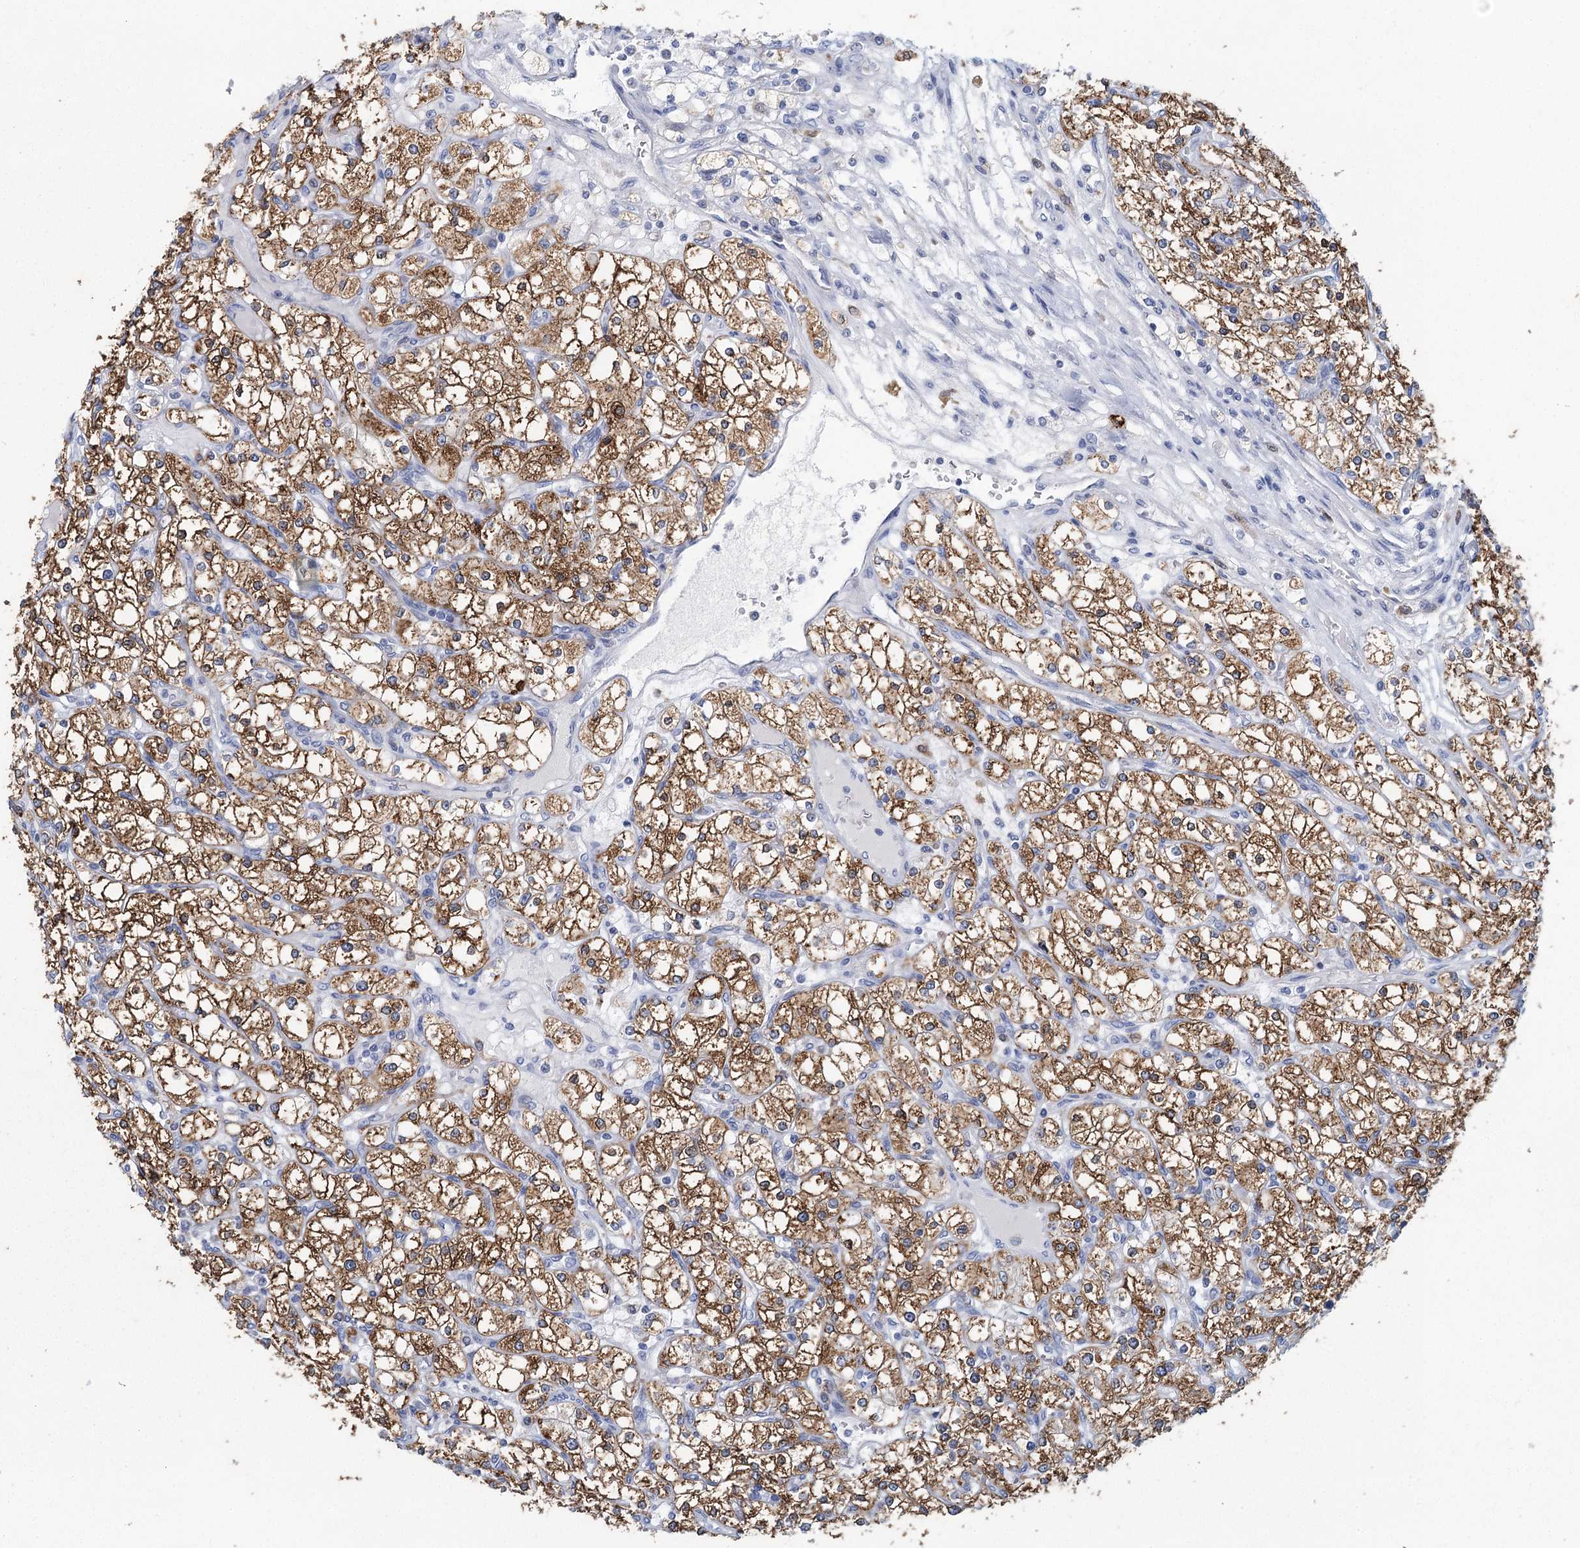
{"staining": {"intensity": "moderate", "quantity": ">75%", "location": "cytoplasmic/membranous"}, "tissue": "renal cancer", "cell_type": "Tumor cells", "image_type": "cancer", "snomed": [{"axis": "morphology", "description": "Adenocarcinoma, NOS"}, {"axis": "topography", "description": "Kidney"}], "caption": "A micrograph of renal cancer (adenocarcinoma) stained for a protein exhibits moderate cytoplasmic/membranous brown staining in tumor cells. Using DAB (3,3'-diaminobenzidine) (brown) and hematoxylin (blue) stains, captured at high magnification using brightfield microscopy.", "gene": "METTL7B", "patient": {"sex": "male", "age": 80}}